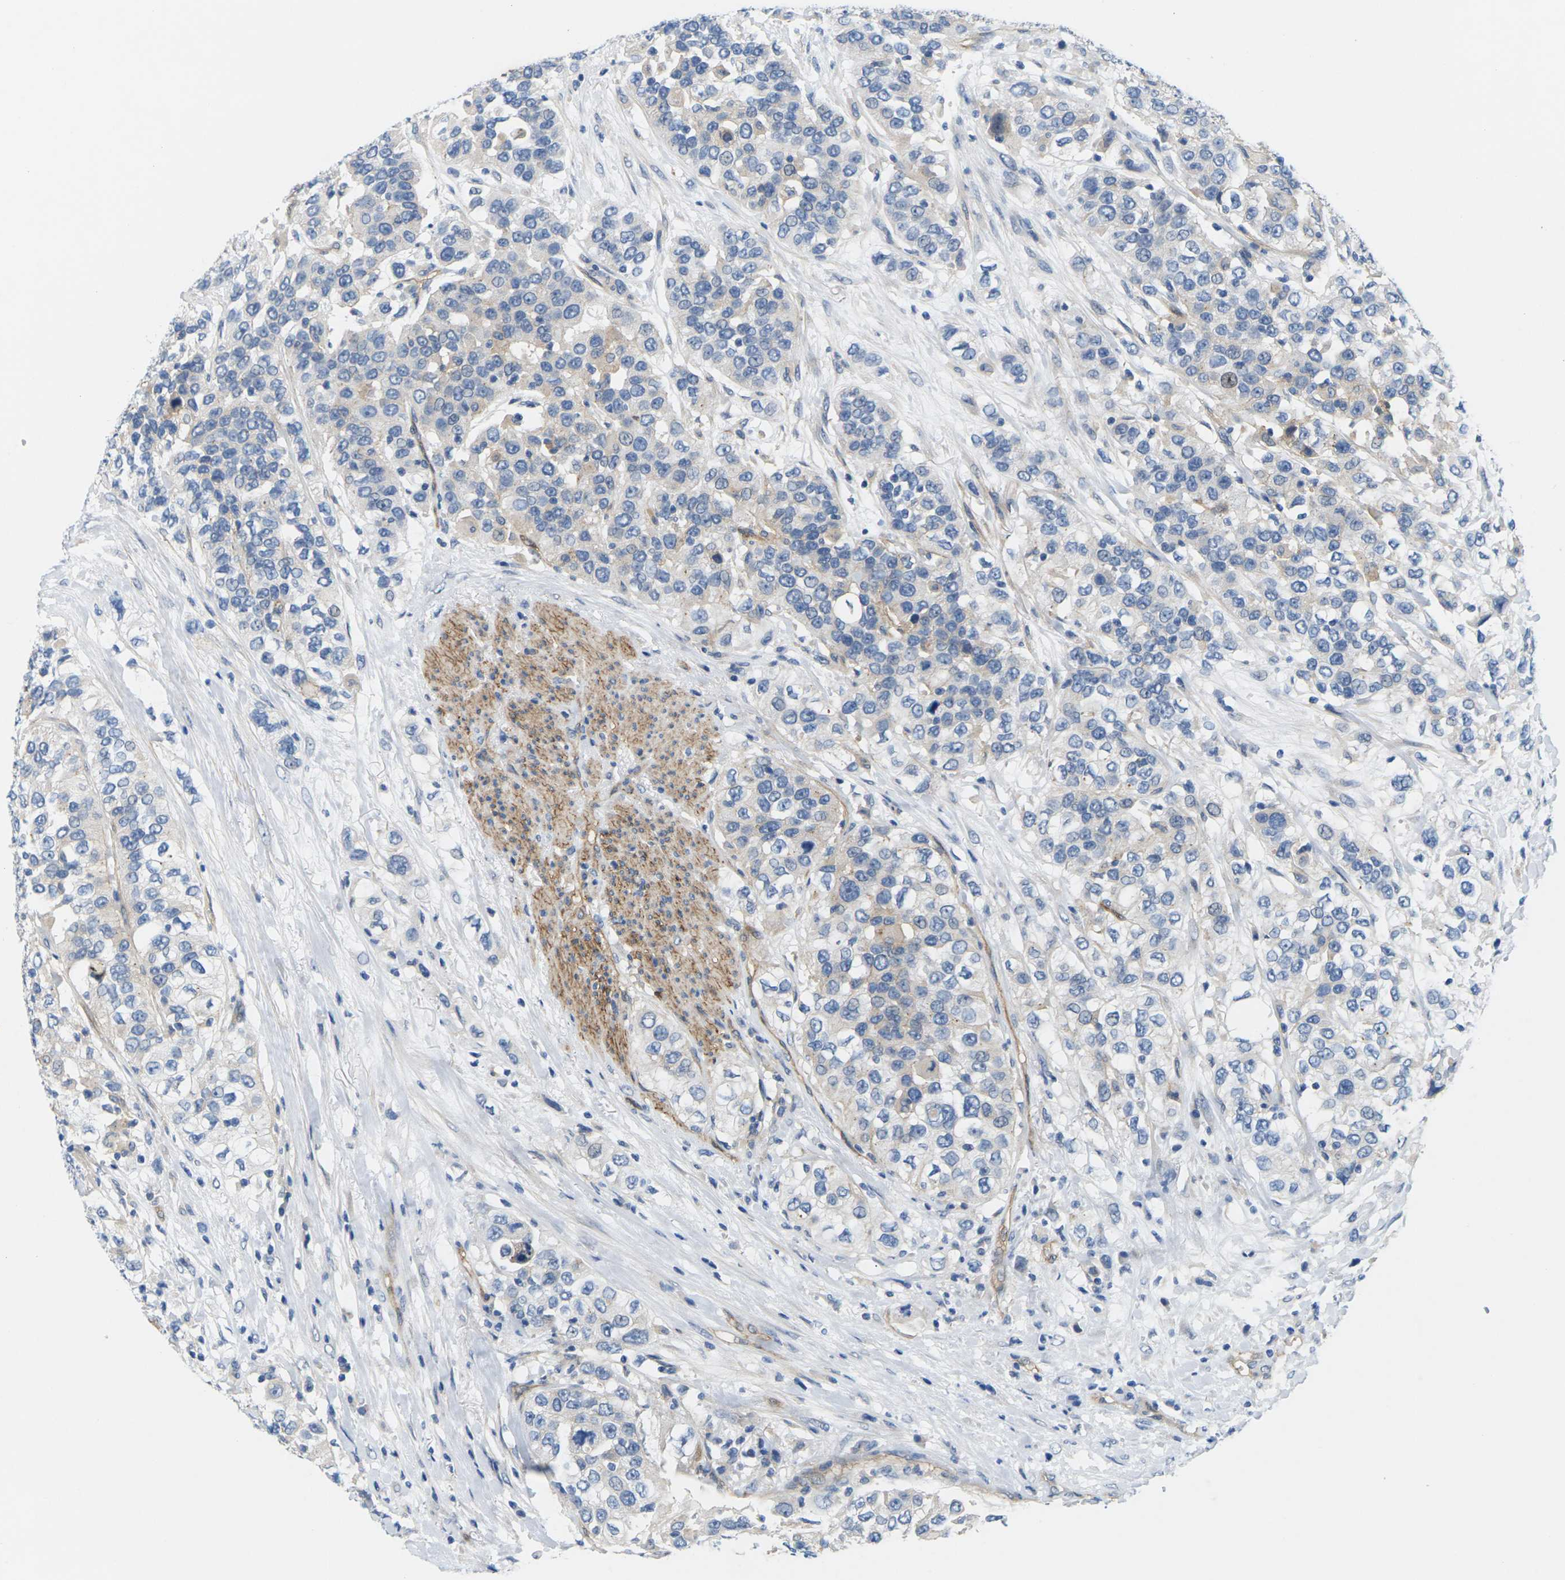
{"staining": {"intensity": "negative", "quantity": "none", "location": "none"}, "tissue": "urothelial cancer", "cell_type": "Tumor cells", "image_type": "cancer", "snomed": [{"axis": "morphology", "description": "Urothelial carcinoma, High grade"}, {"axis": "topography", "description": "Urinary bladder"}], "caption": "Immunohistochemistry of human high-grade urothelial carcinoma exhibits no expression in tumor cells. (Brightfield microscopy of DAB (3,3'-diaminobenzidine) IHC at high magnification).", "gene": "ITGA5", "patient": {"sex": "female", "age": 80}}